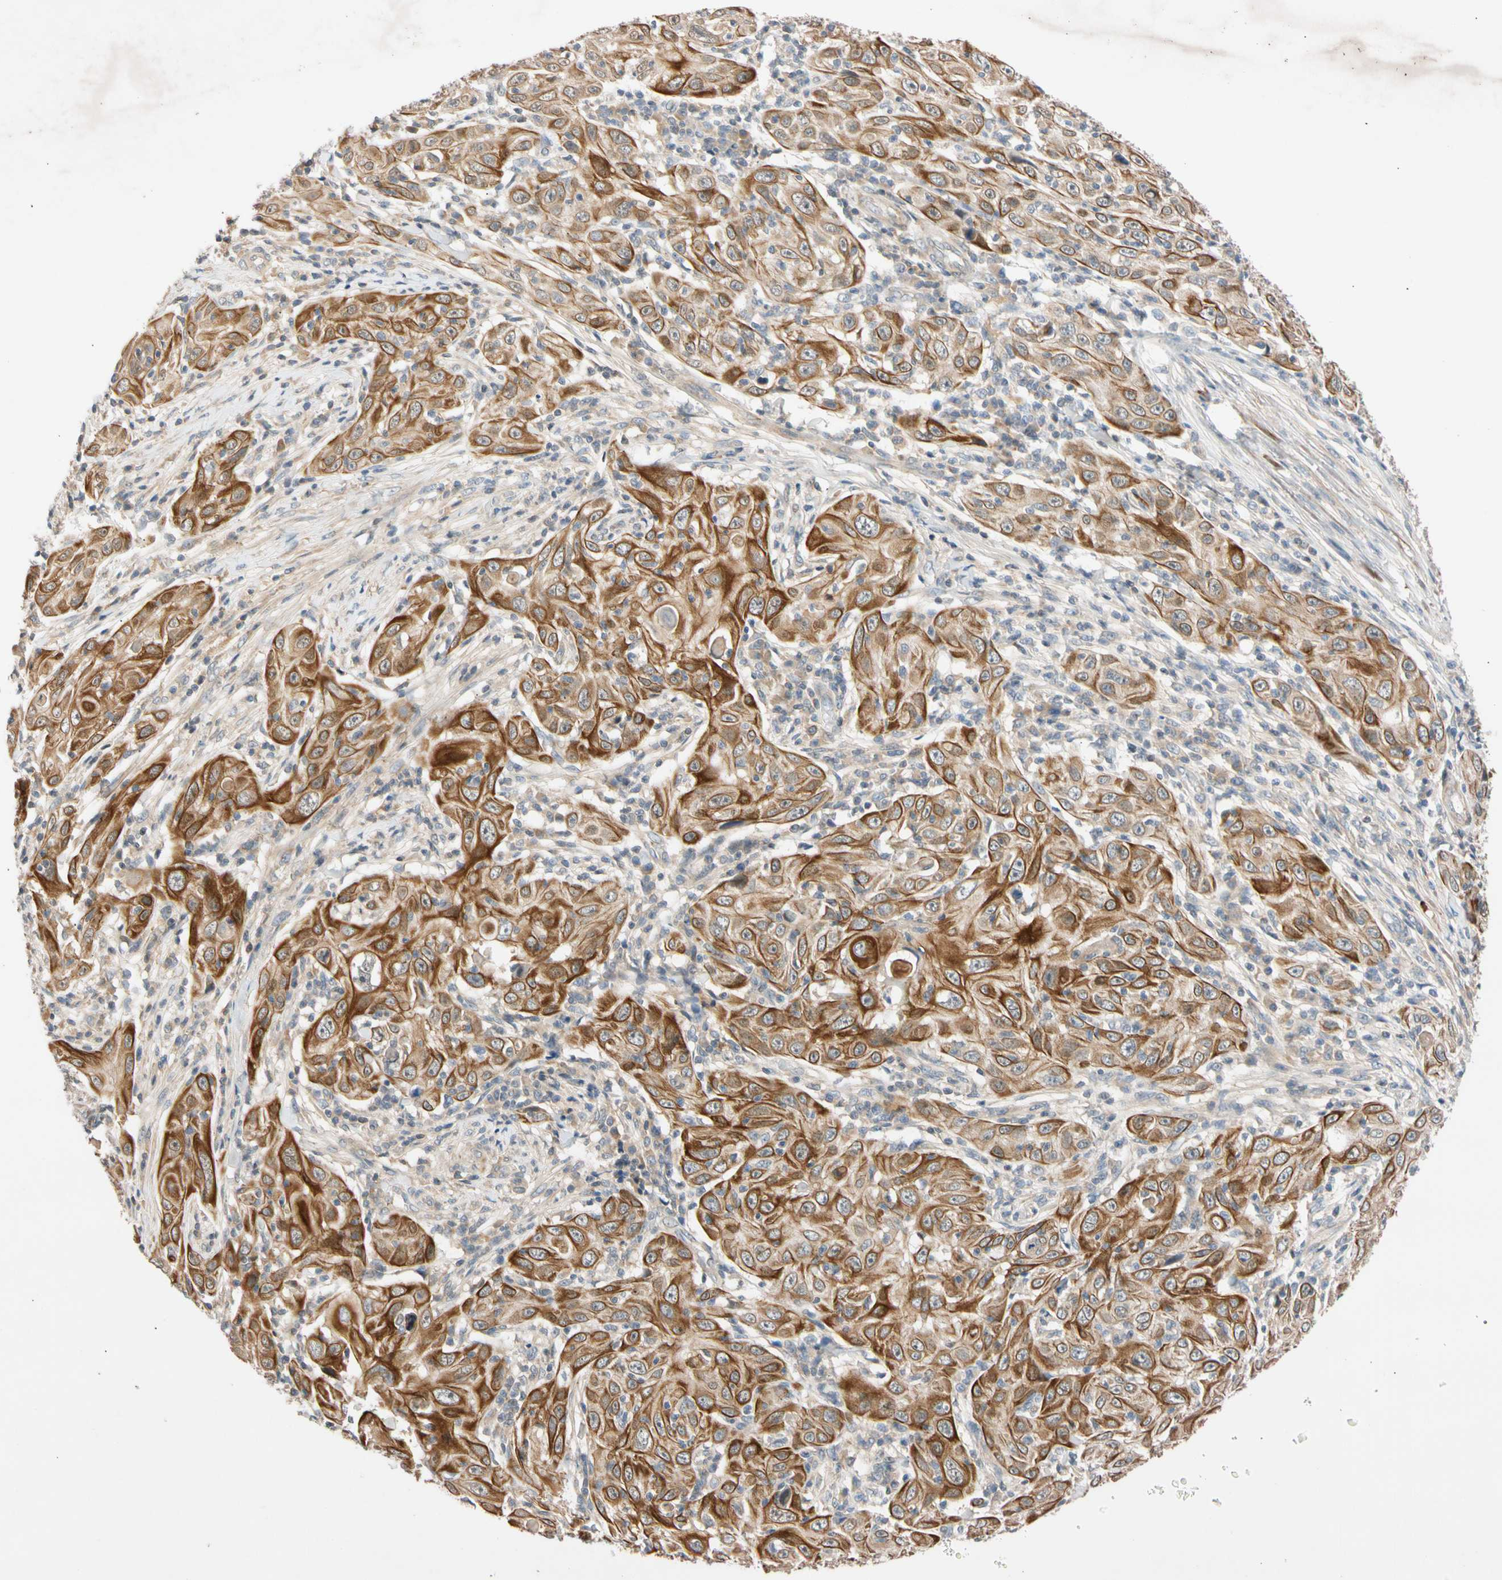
{"staining": {"intensity": "strong", "quantity": ">75%", "location": "cytoplasmic/membranous"}, "tissue": "skin cancer", "cell_type": "Tumor cells", "image_type": "cancer", "snomed": [{"axis": "morphology", "description": "Squamous cell carcinoma, NOS"}, {"axis": "topography", "description": "Skin"}], "caption": "This image demonstrates IHC staining of skin cancer (squamous cell carcinoma), with high strong cytoplasmic/membranous staining in approximately >75% of tumor cells.", "gene": "CNST", "patient": {"sex": "female", "age": 88}}